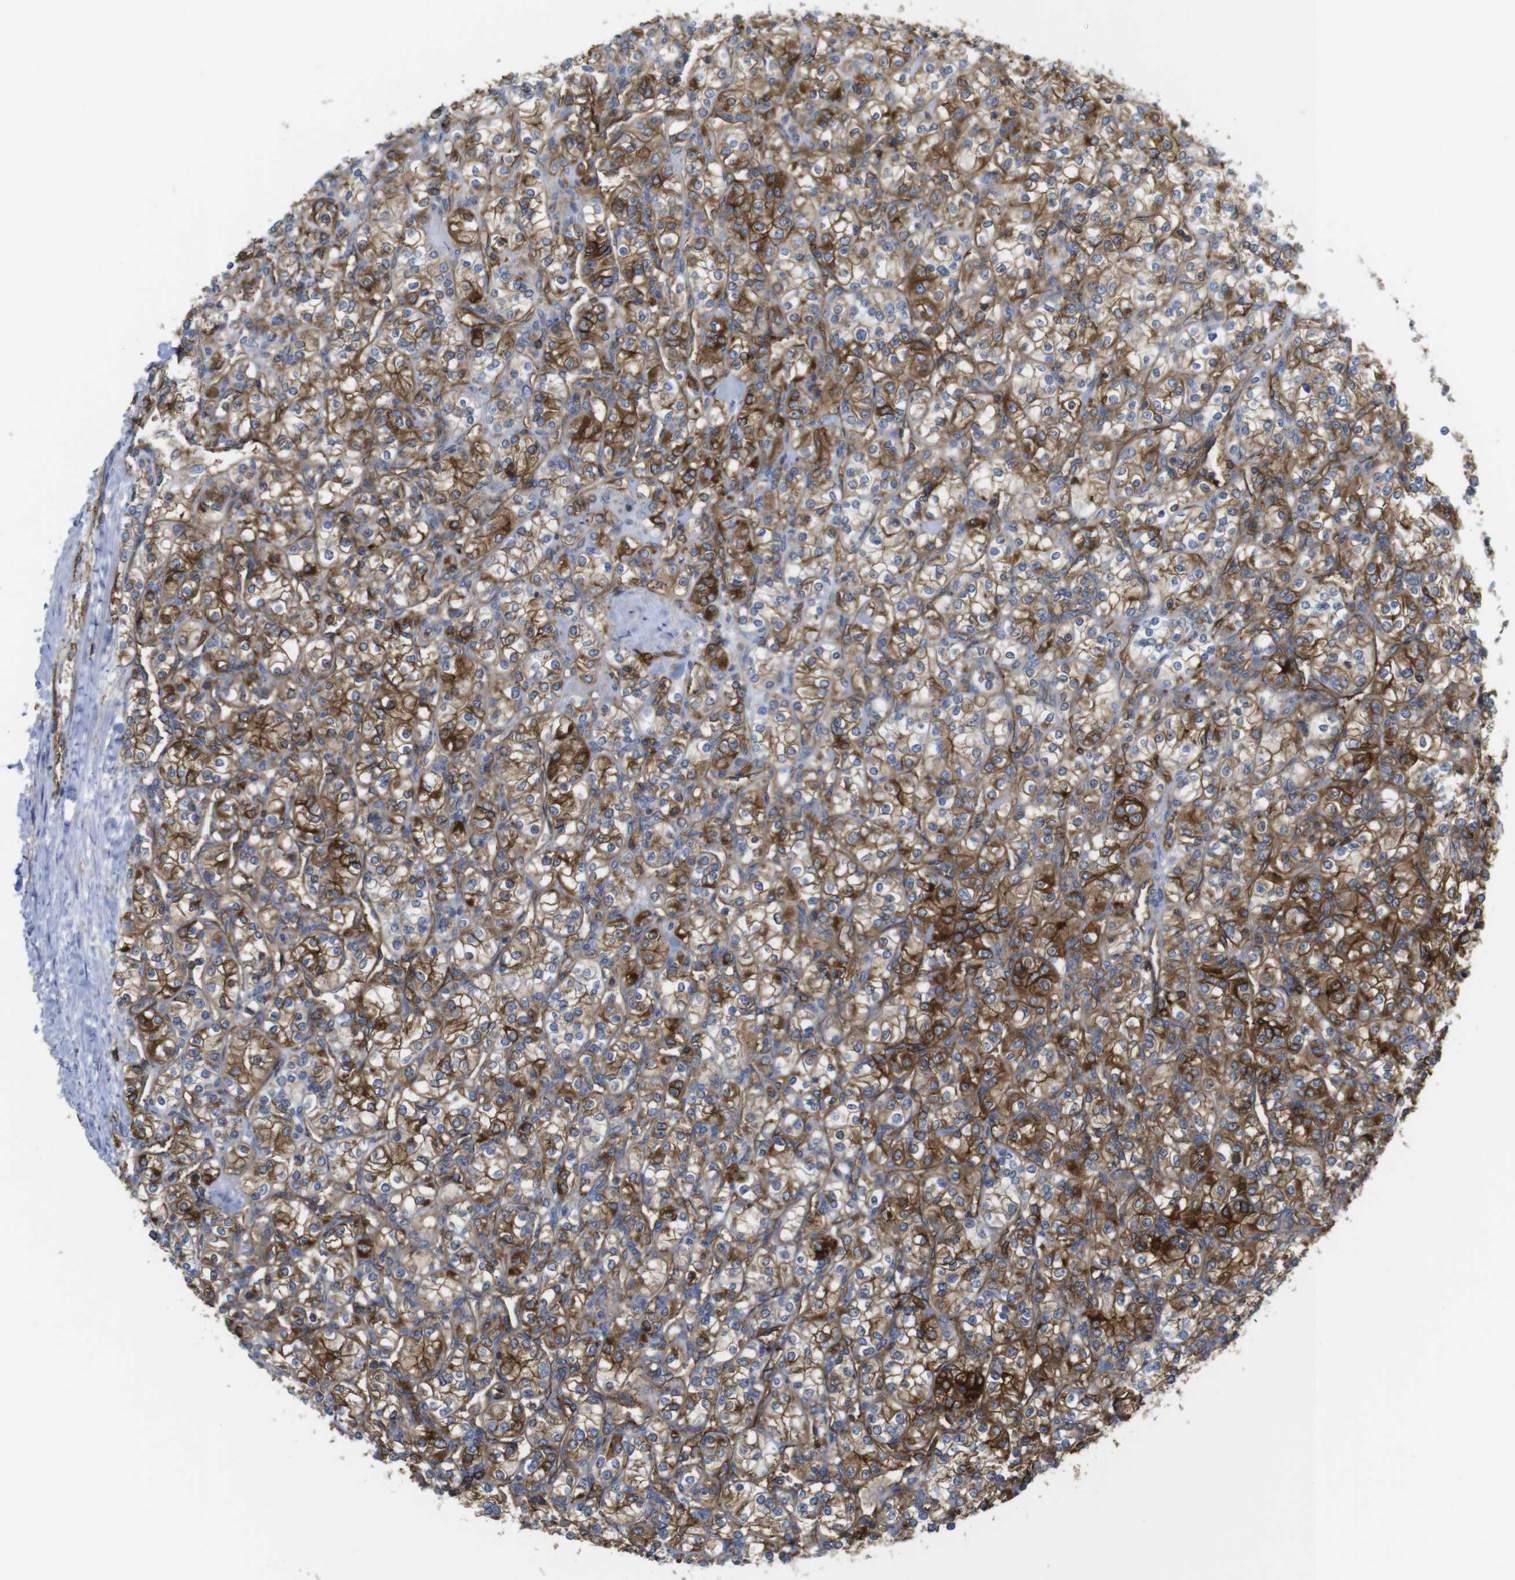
{"staining": {"intensity": "strong", "quantity": ">75%", "location": "cytoplasmic/membranous"}, "tissue": "renal cancer", "cell_type": "Tumor cells", "image_type": "cancer", "snomed": [{"axis": "morphology", "description": "Adenocarcinoma, NOS"}, {"axis": "topography", "description": "Kidney"}], "caption": "Strong cytoplasmic/membranous expression for a protein is seen in about >75% of tumor cells of renal adenocarcinoma using IHC.", "gene": "CCR6", "patient": {"sex": "male", "age": 77}}